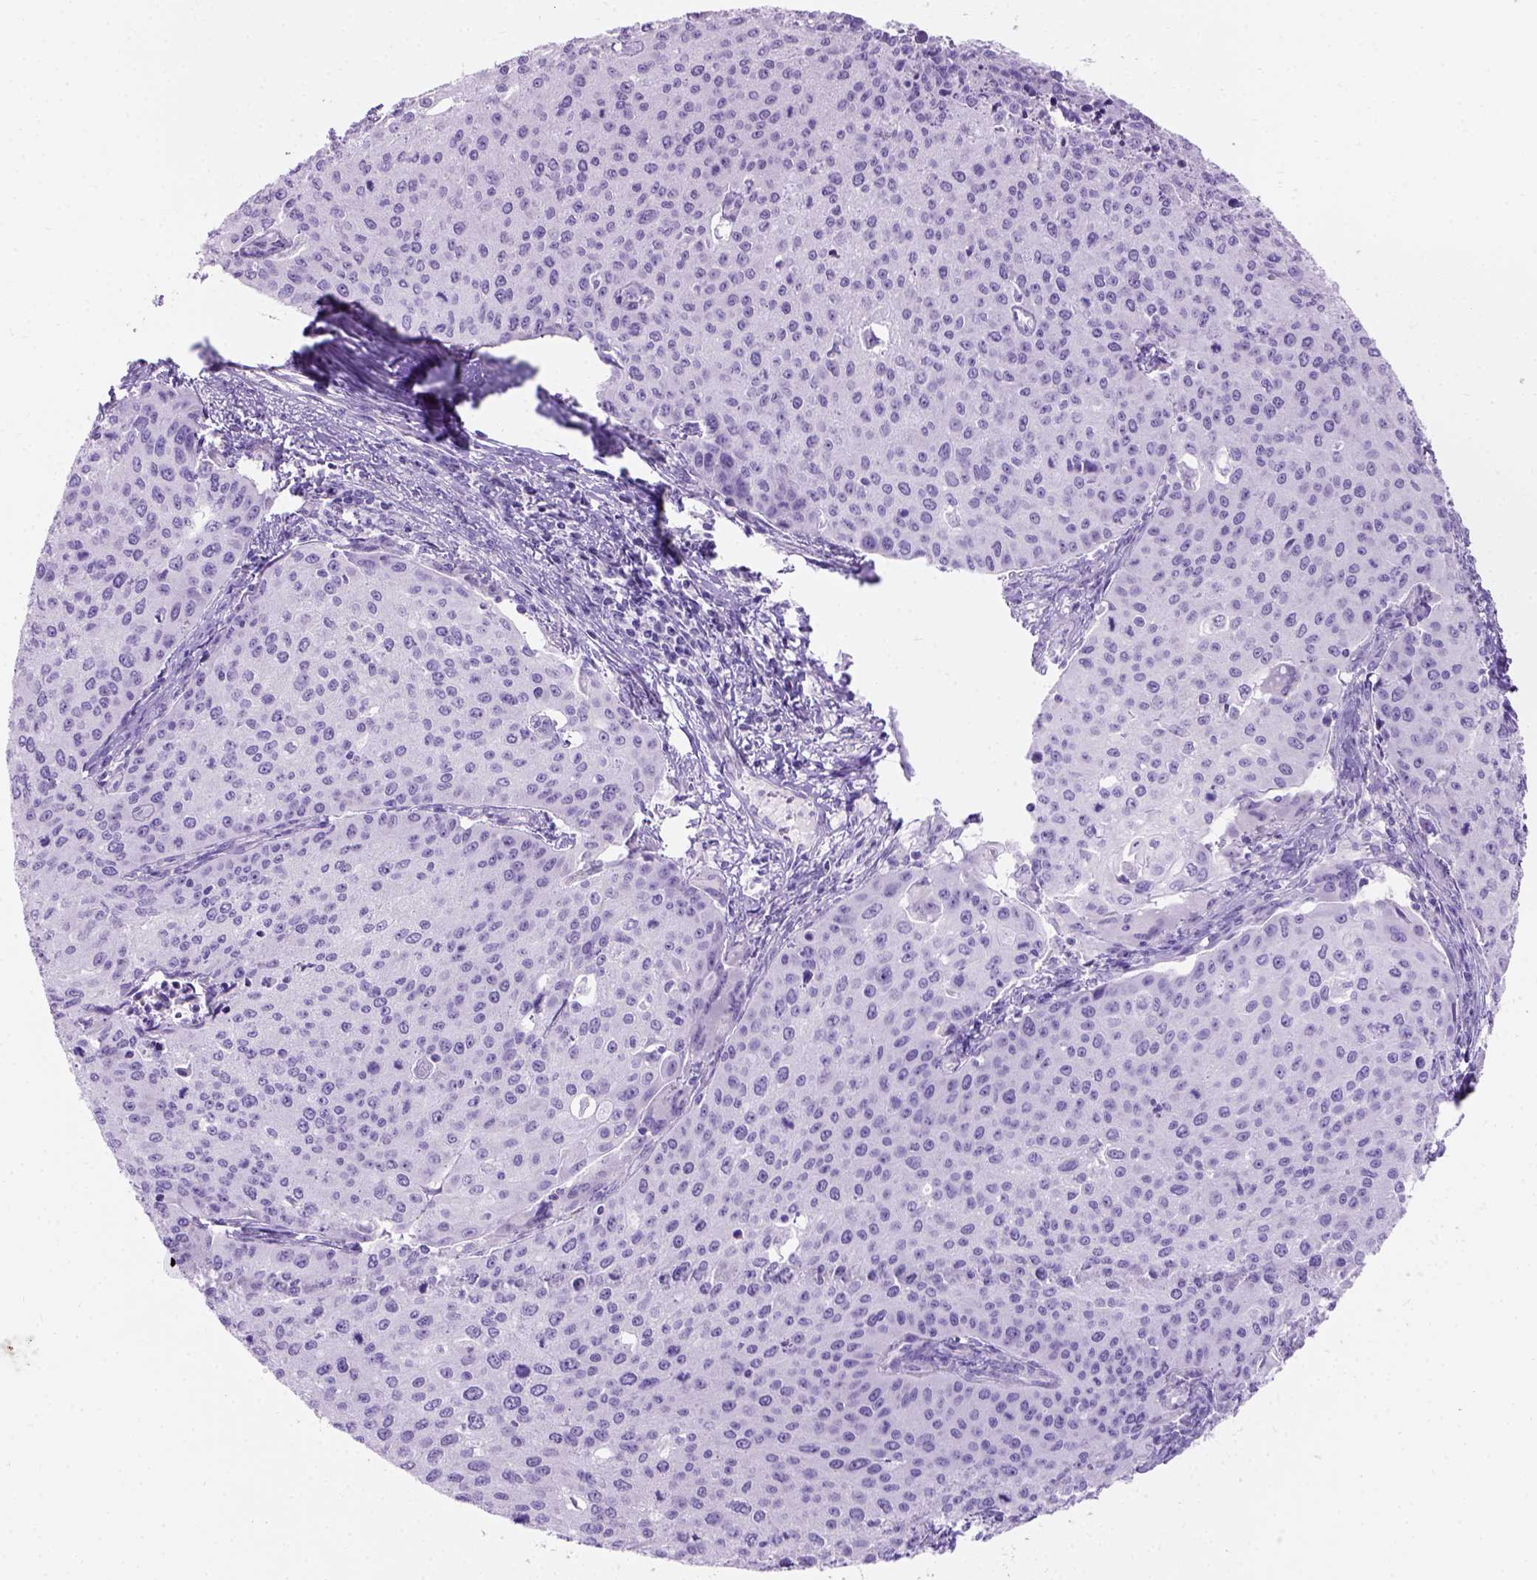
{"staining": {"intensity": "negative", "quantity": "none", "location": "none"}, "tissue": "cervical cancer", "cell_type": "Tumor cells", "image_type": "cancer", "snomed": [{"axis": "morphology", "description": "Squamous cell carcinoma, NOS"}, {"axis": "topography", "description": "Cervix"}], "caption": "This image is of cervical cancer stained with IHC to label a protein in brown with the nuclei are counter-stained blue. There is no staining in tumor cells.", "gene": "C7orf57", "patient": {"sex": "female", "age": 38}}